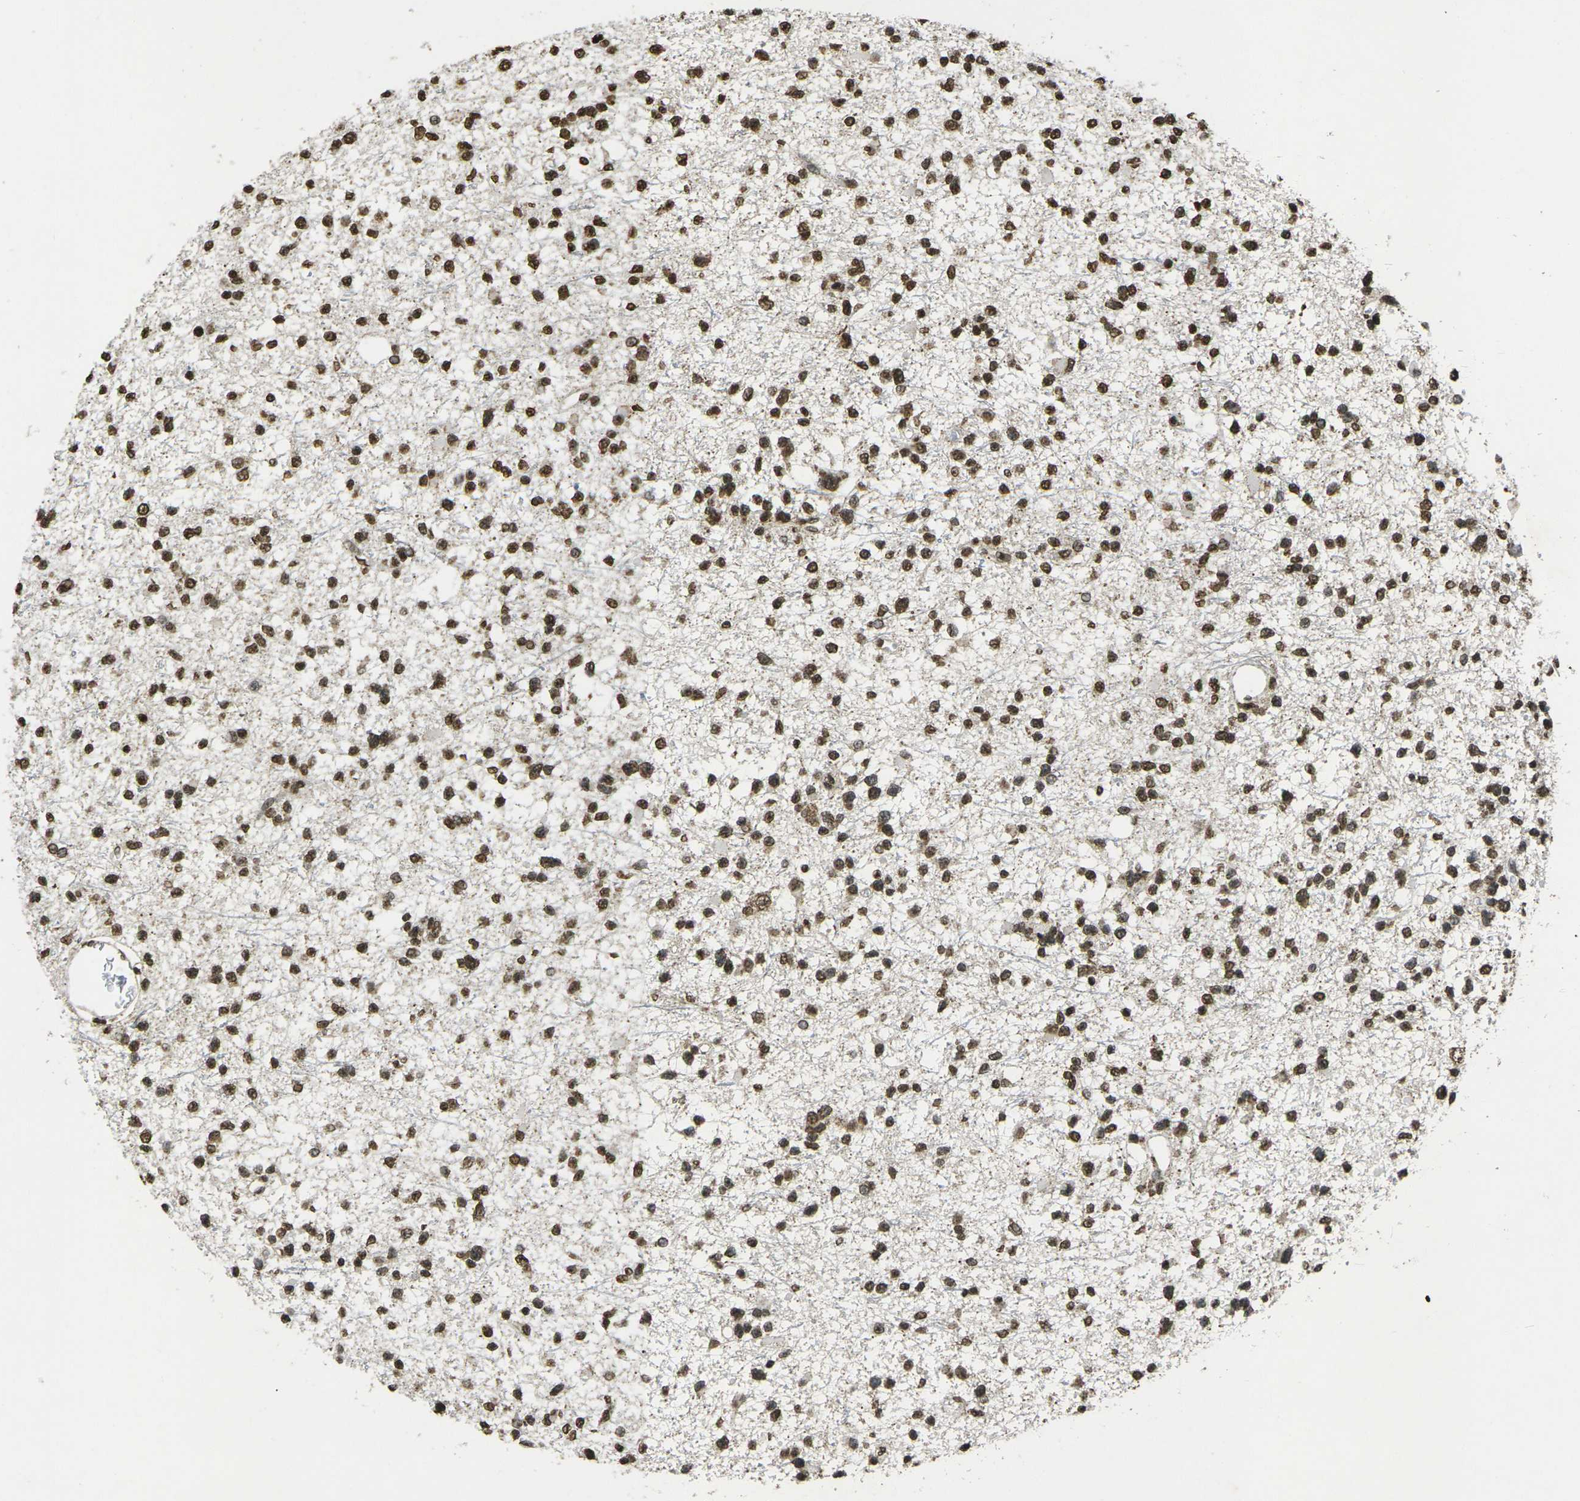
{"staining": {"intensity": "strong", "quantity": ">75%", "location": "nuclear"}, "tissue": "glioma", "cell_type": "Tumor cells", "image_type": "cancer", "snomed": [{"axis": "morphology", "description": "Glioma, malignant, Low grade"}, {"axis": "topography", "description": "Brain"}], "caption": "DAB (3,3'-diaminobenzidine) immunohistochemical staining of human glioma exhibits strong nuclear protein staining in about >75% of tumor cells.", "gene": "NEUROG2", "patient": {"sex": "female", "age": 22}}